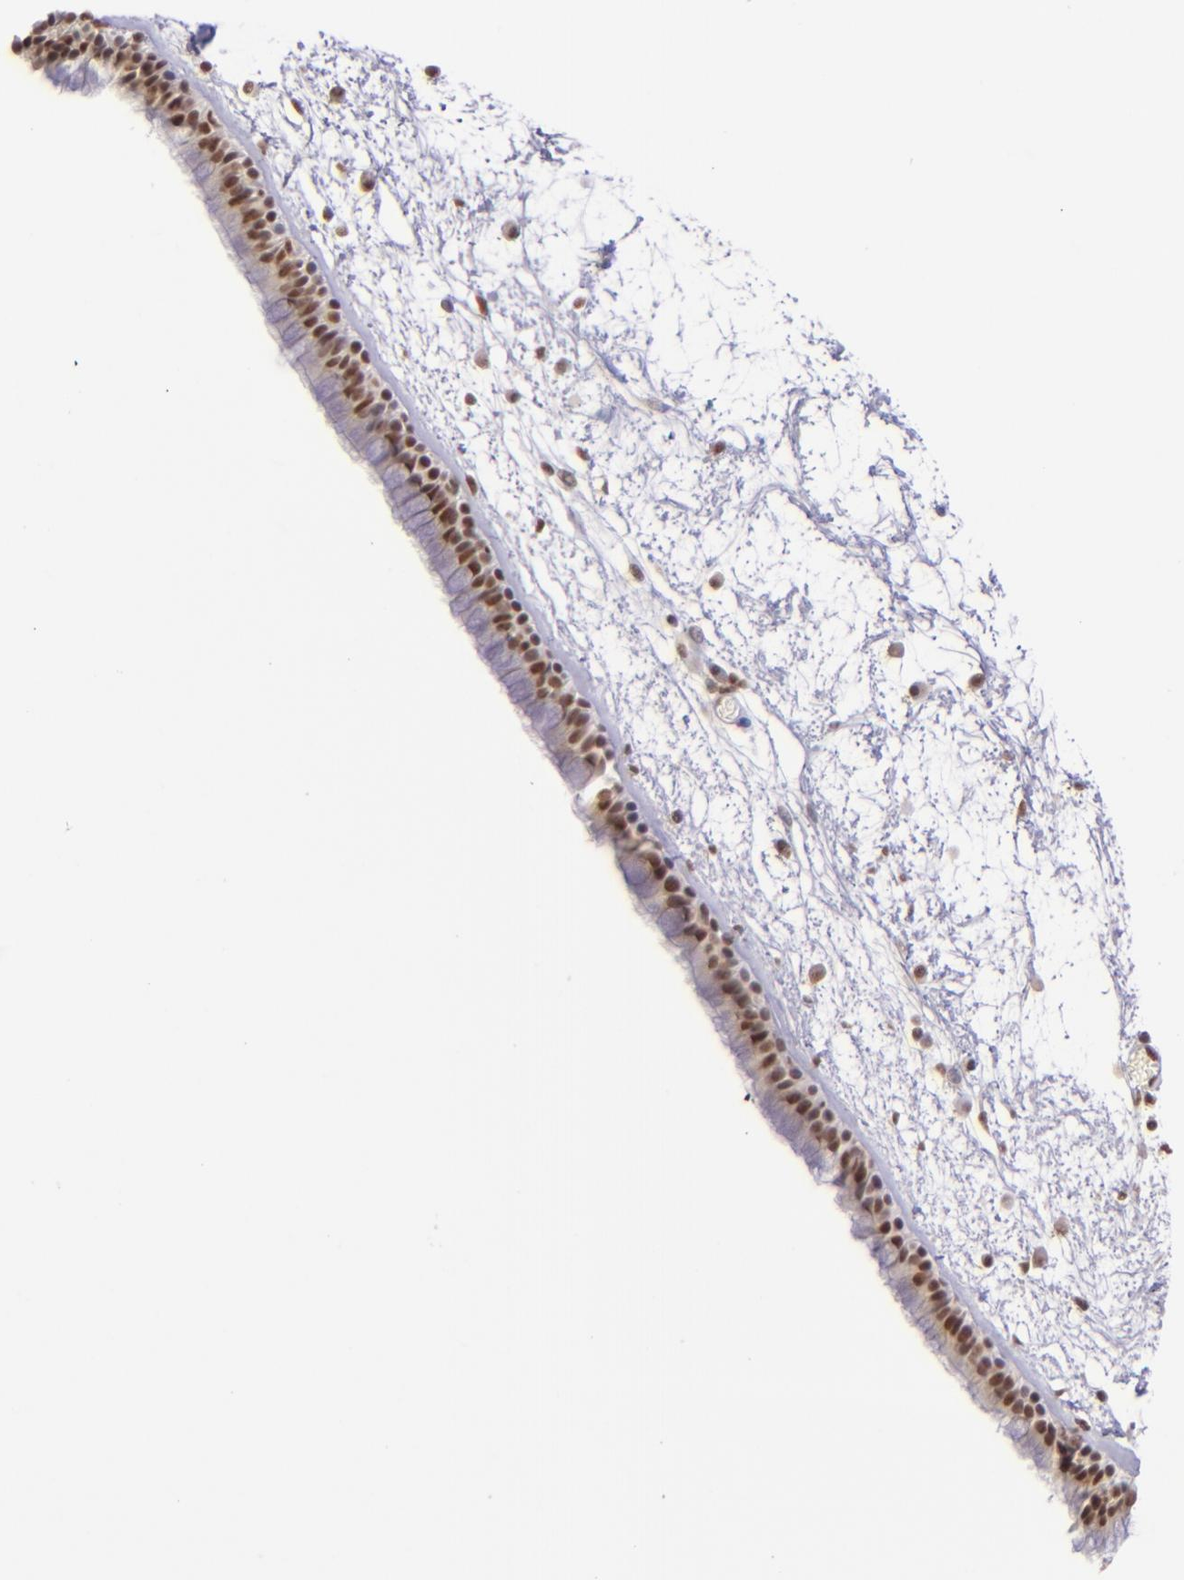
{"staining": {"intensity": "moderate", "quantity": ">75%", "location": "nuclear"}, "tissue": "nasopharynx", "cell_type": "Respiratory epithelial cells", "image_type": "normal", "snomed": [{"axis": "morphology", "description": "Normal tissue, NOS"}, {"axis": "morphology", "description": "Inflammation, NOS"}, {"axis": "topography", "description": "Nasopharynx"}], "caption": "Unremarkable nasopharynx was stained to show a protein in brown. There is medium levels of moderate nuclear expression in about >75% of respiratory epithelial cells. (DAB (3,3'-diaminobenzidine) IHC with brightfield microscopy, high magnification).", "gene": "ZNF148", "patient": {"sex": "male", "age": 48}}